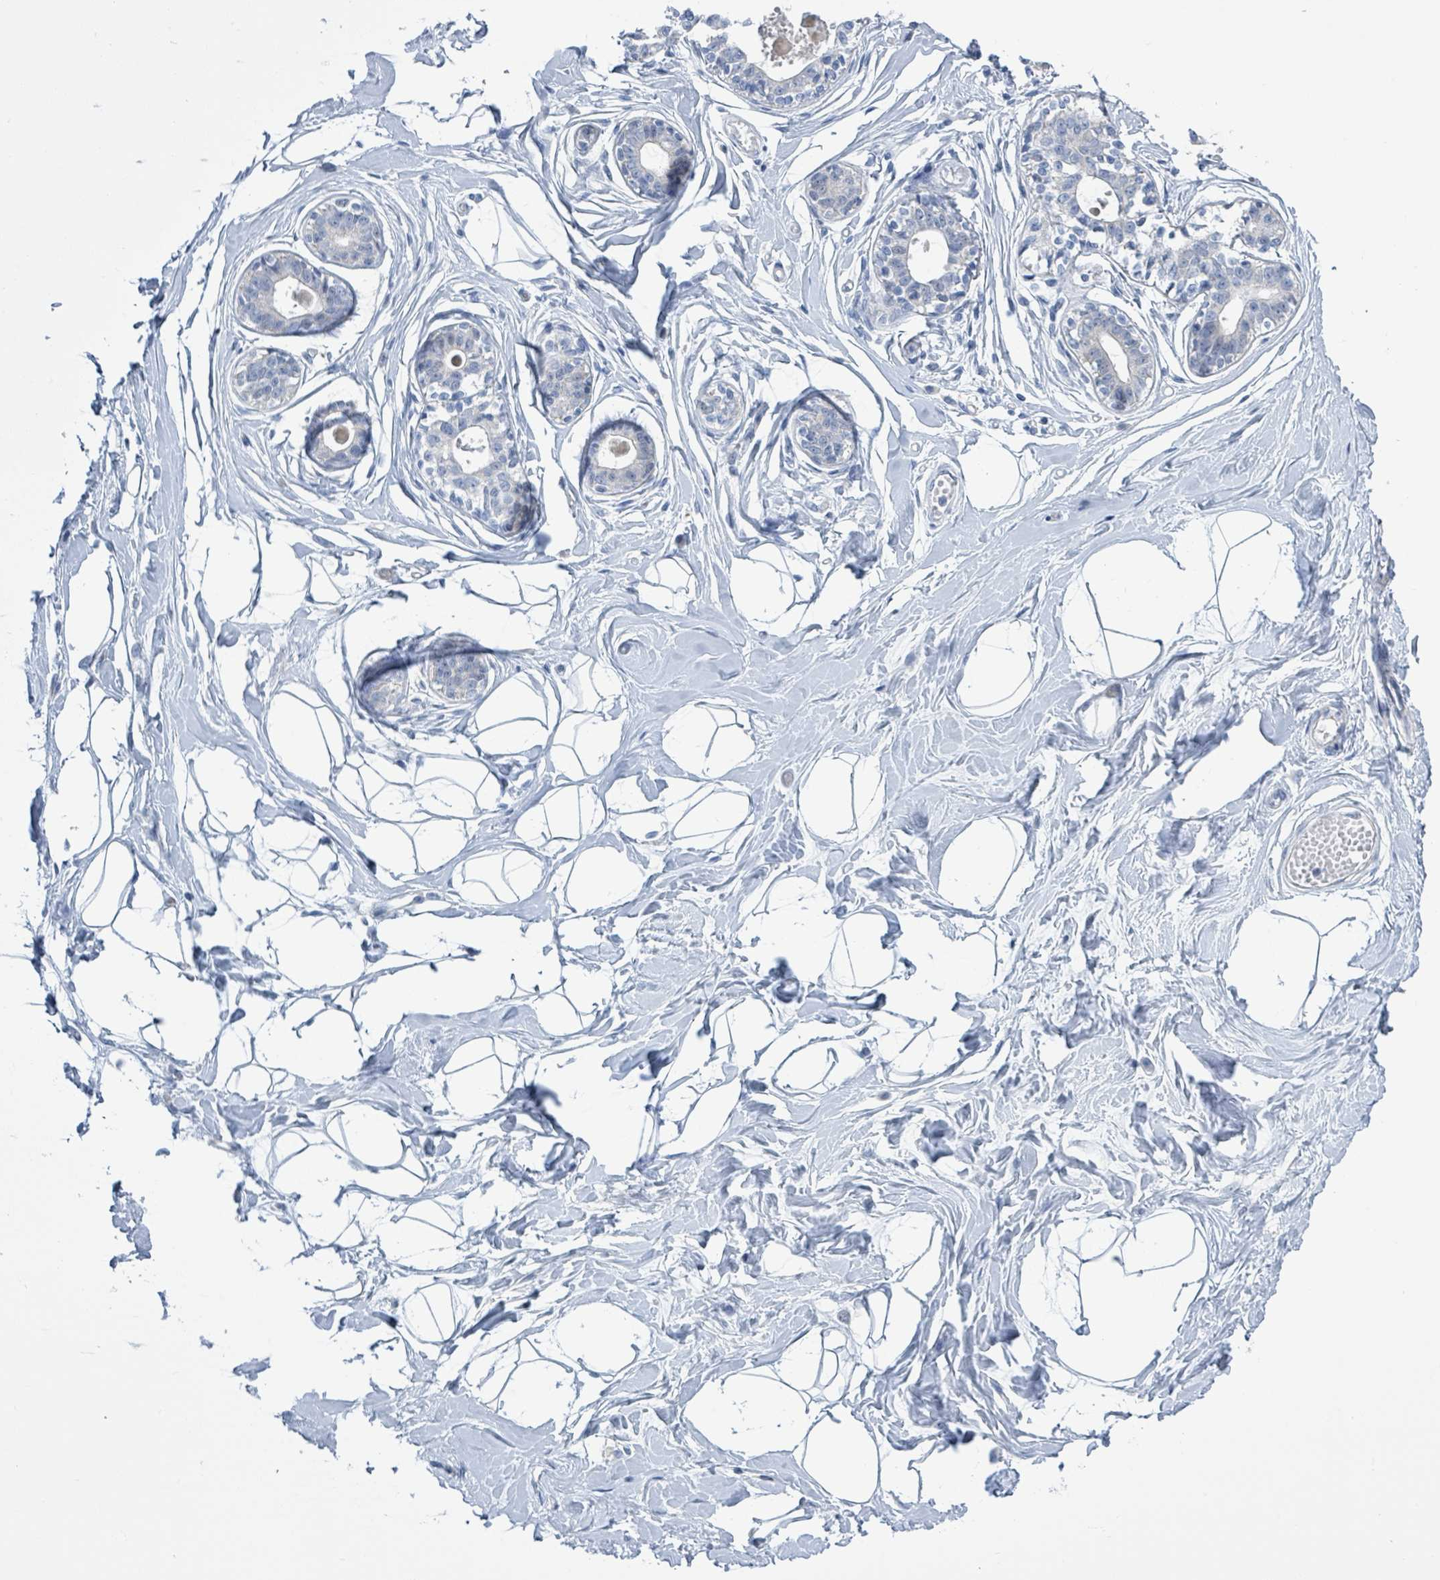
{"staining": {"intensity": "negative", "quantity": "none", "location": "none"}, "tissue": "breast", "cell_type": "Adipocytes", "image_type": "normal", "snomed": [{"axis": "morphology", "description": "Normal tissue, NOS"}, {"axis": "topography", "description": "Breast"}], "caption": "This is an IHC photomicrograph of benign breast. There is no staining in adipocytes.", "gene": "DGKZ", "patient": {"sex": "female", "age": 45}}